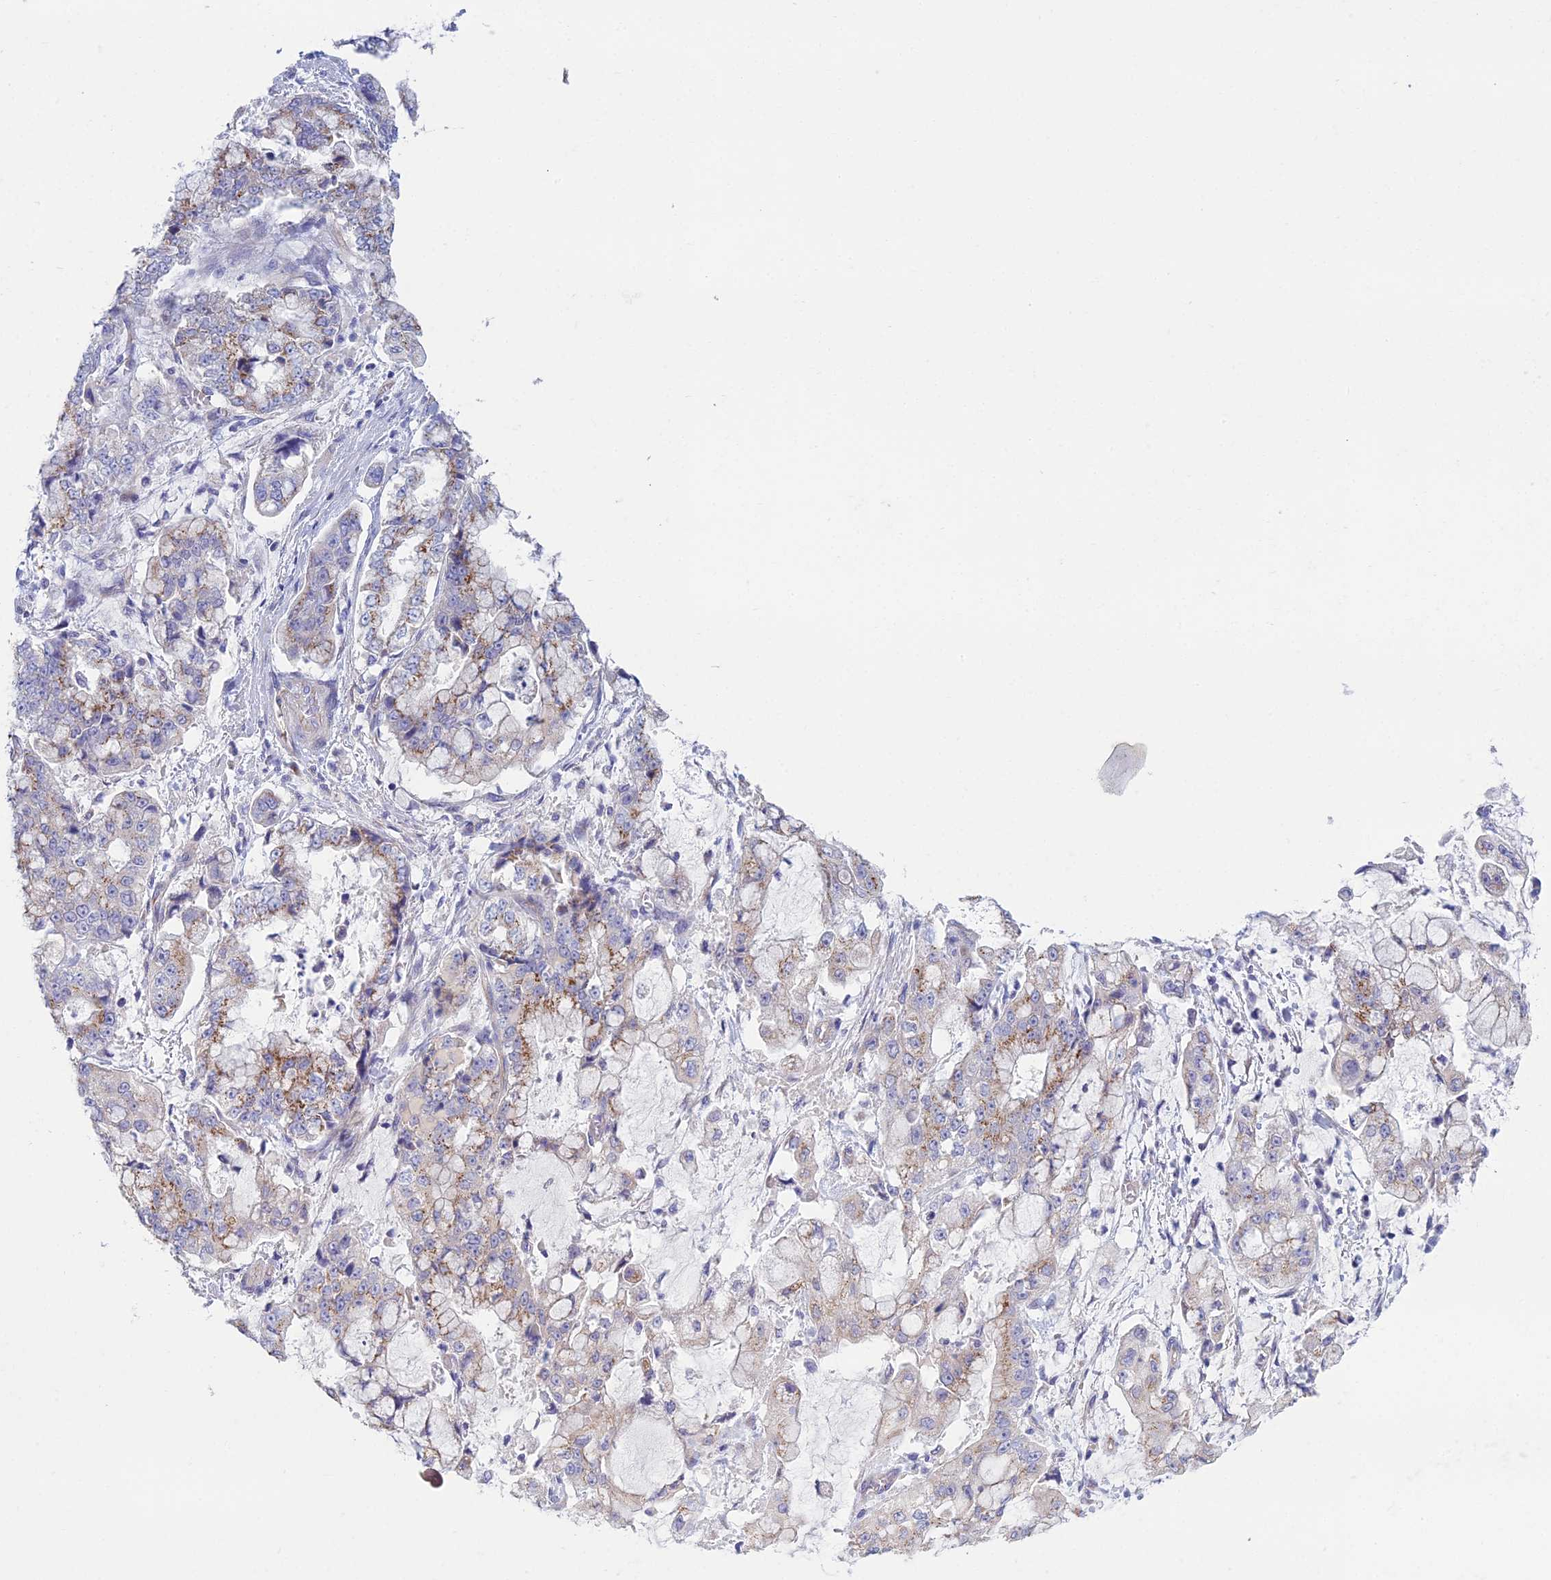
{"staining": {"intensity": "moderate", "quantity": "25%-75%", "location": "cytoplasmic/membranous"}, "tissue": "stomach cancer", "cell_type": "Tumor cells", "image_type": "cancer", "snomed": [{"axis": "morphology", "description": "Adenocarcinoma, NOS"}, {"axis": "topography", "description": "Stomach"}], "caption": "Immunohistochemical staining of human adenocarcinoma (stomach) displays moderate cytoplasmic/membranous protein positivity in about 25%-75% of tumor cells.", "gene": "ZNF564", "patient": {"sex": "male", "age": 76}}